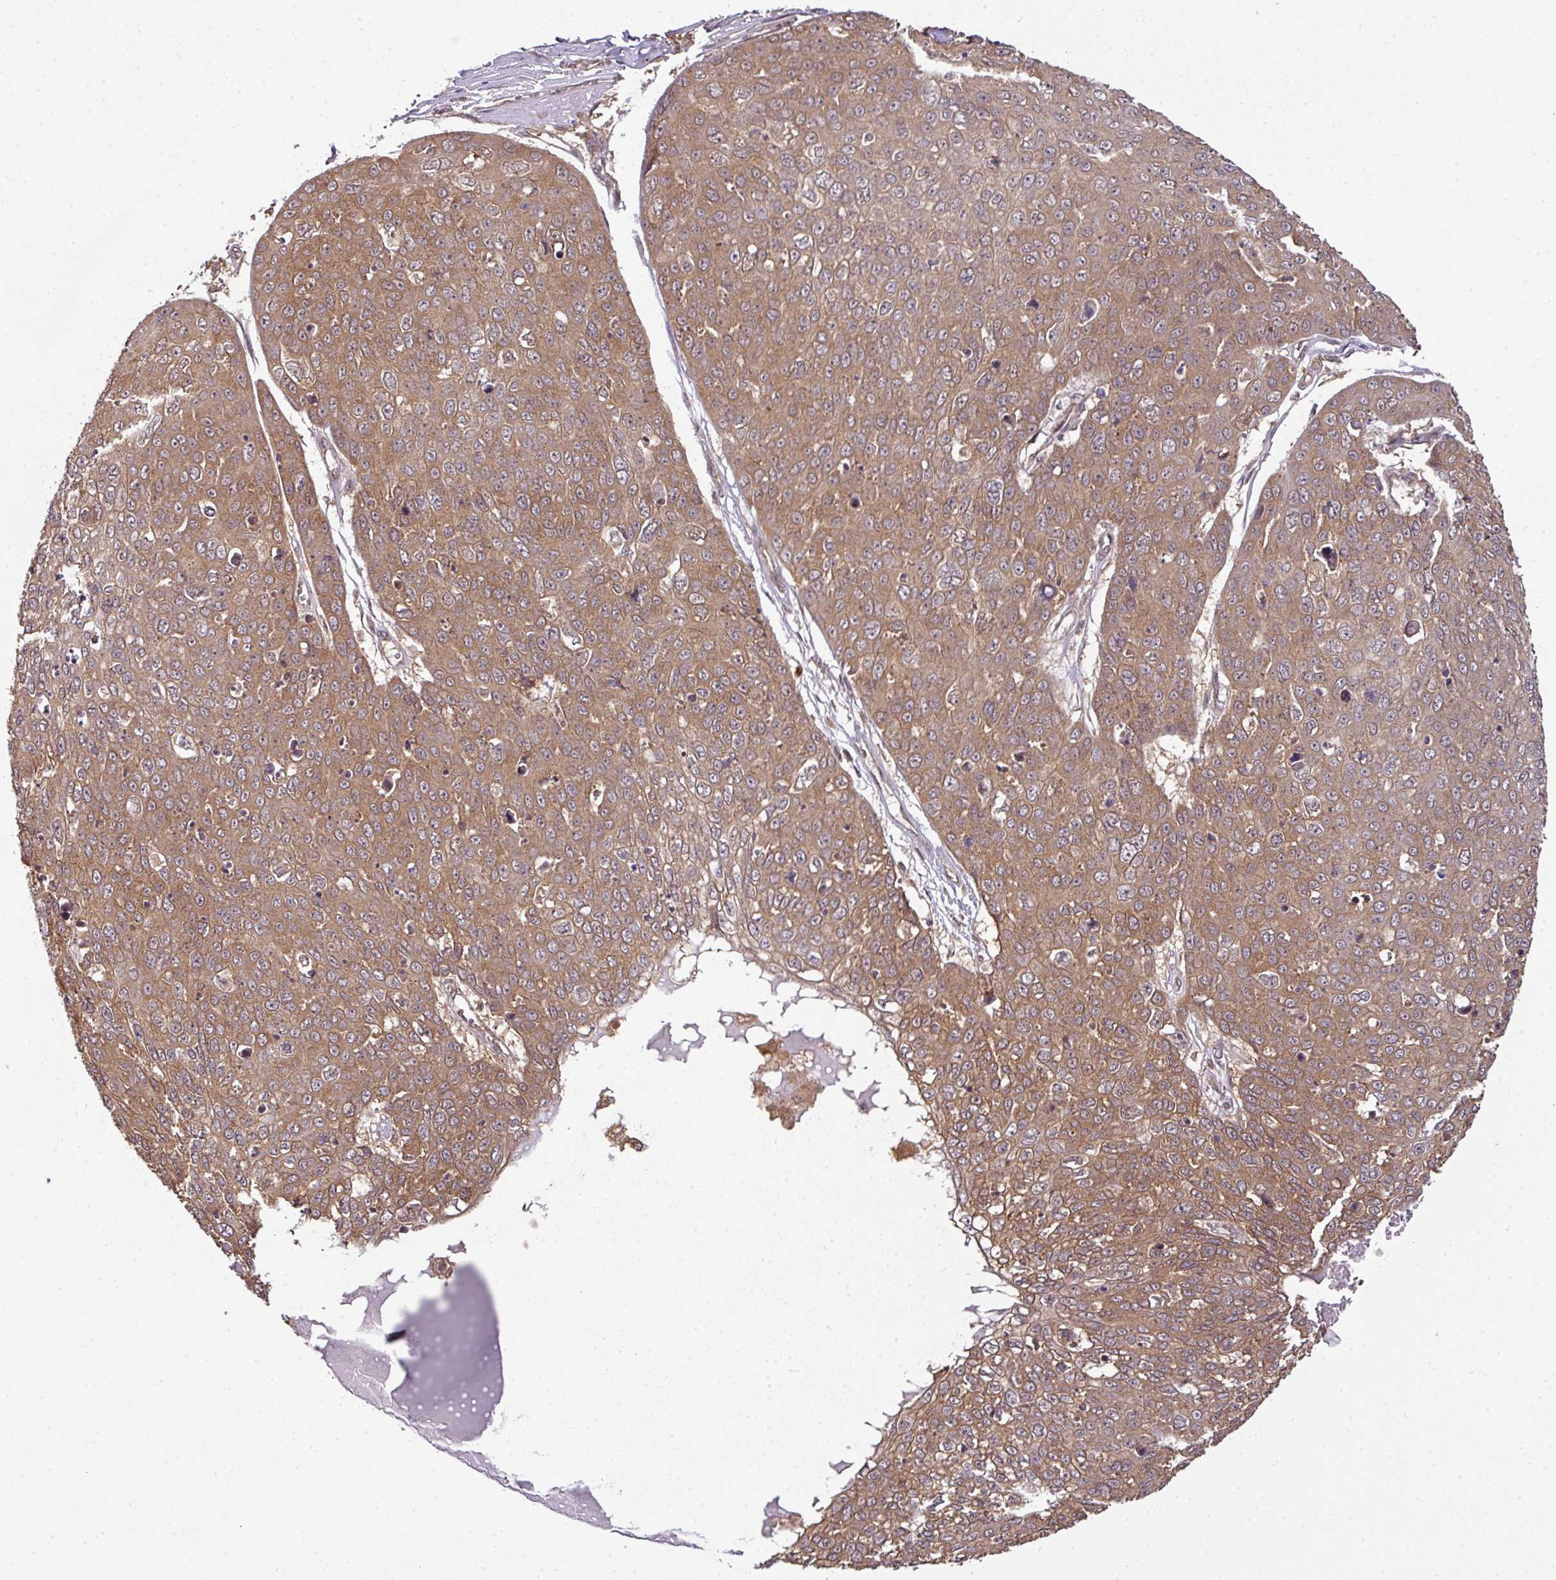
{"staining": {"intensity": "moderate", "quantity": ">75%", "location": "cytoplasmic/membranous"}, "tissue": "skin cancer", "cell_type": "Tumor cells", "image_type": "cancer", "snomed": [{"axis": "morphology", "description": "Squamous cell carcinoma, NOS"}, {"axis": "topography", "description": "Skin"}], "caption": "High-magnification brightfield microscopy of skin cancer (squamous cell carcinoma) stained with DAB (brown) and counterstained with hematoxylin (blue). tumor cells exhibit moderate cytoplasmic/membranous expression is present in about>75% of cells. (DAB (3,3'-diaminobenzidine) IHC with brightfield microscopy, high magnification).", "gene": "ANKRD18A", "patient": {"sex": "male", "age": 71}}